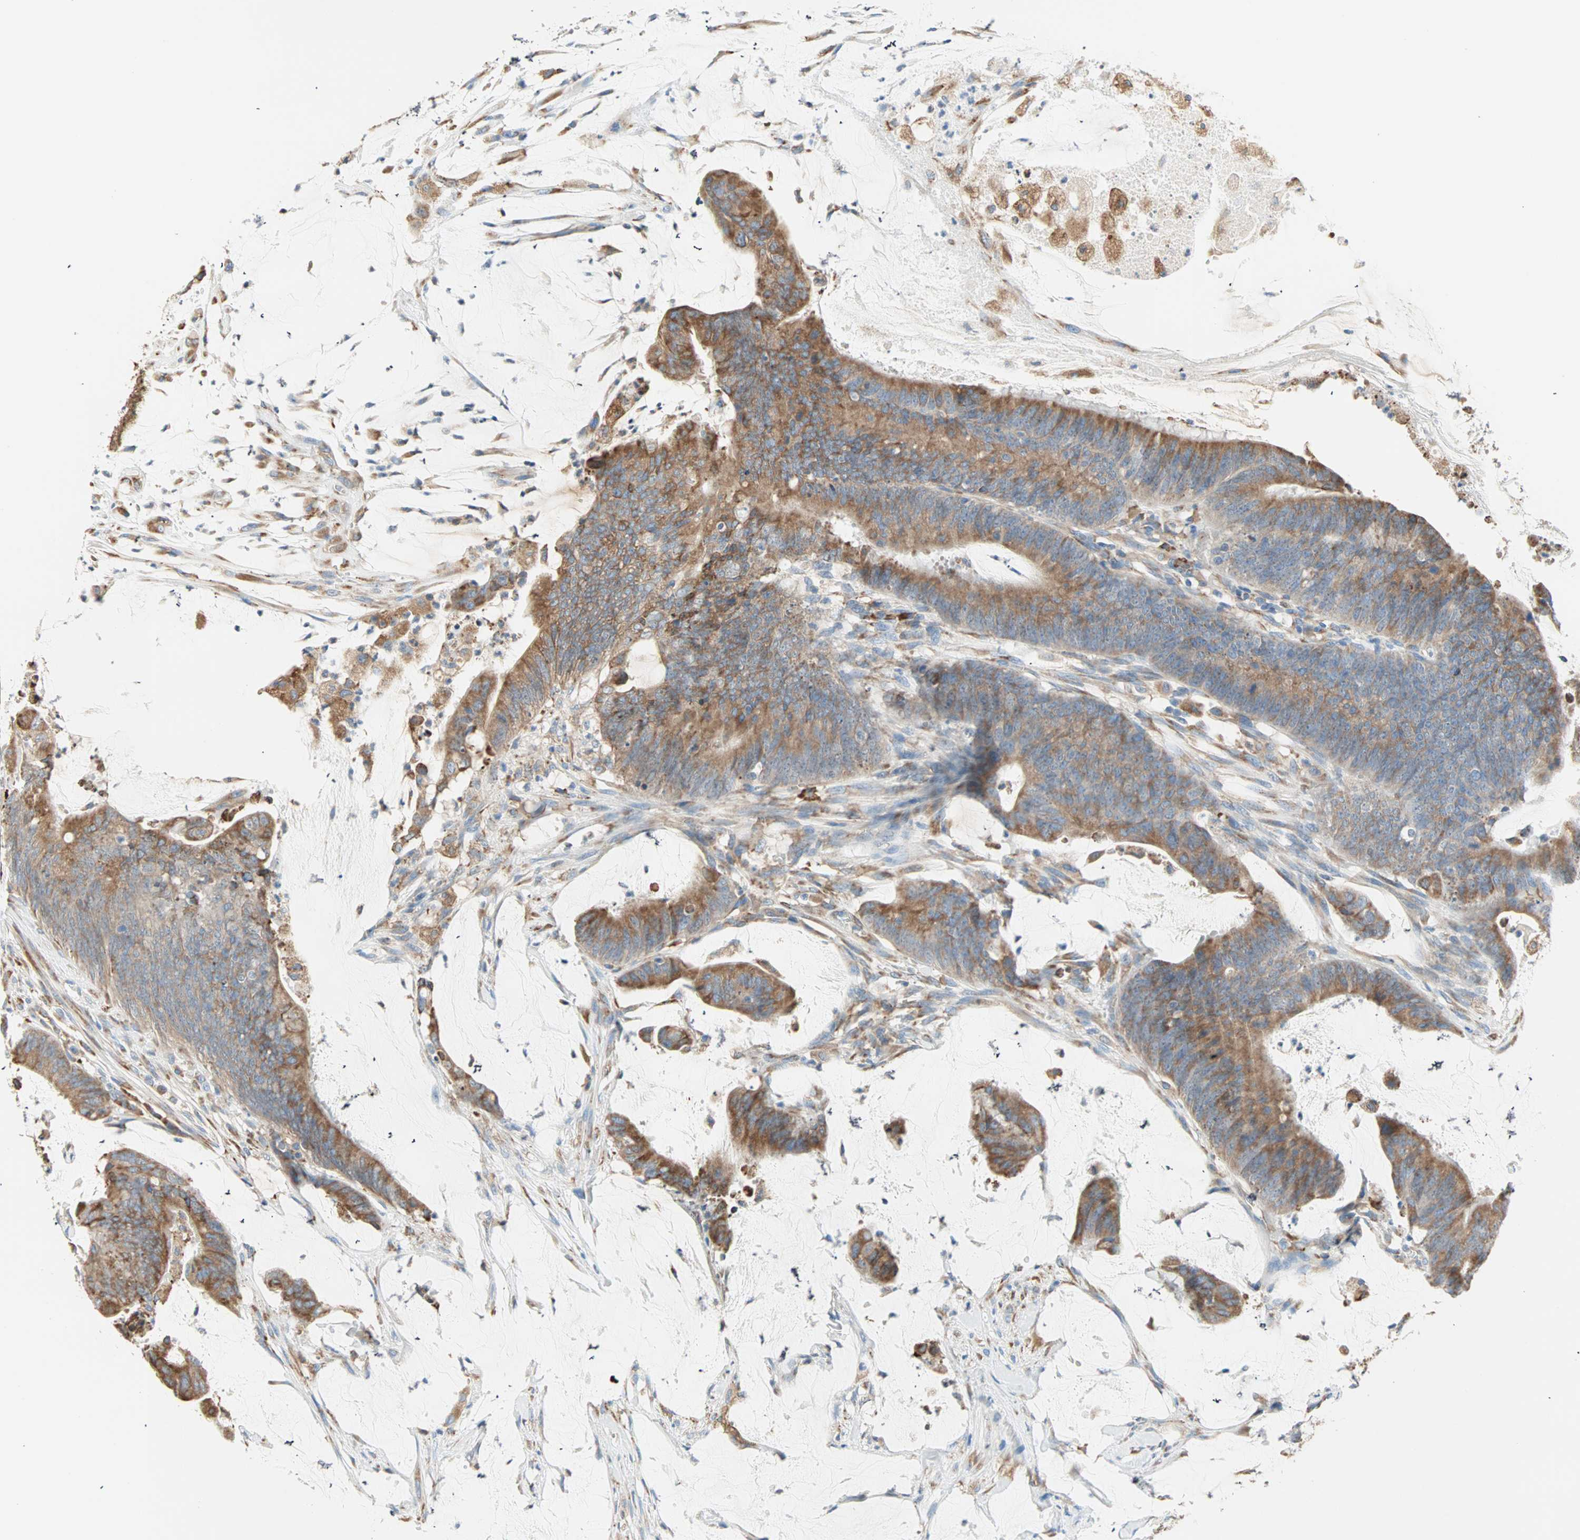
{"staining": {"intensity": "moderate", "quantity": ">75%", "location": "cytoplasmic/membranous"}, "tissue": "colorectal cancer", "cell_type": "Tumor cells", "image_type": "cancer", "snomed": [{"axis": "morphology", "description": "Adenocarcinoma, NOS"}, {"axis": "topography", "description": "Rectum"}], "caption": "DAB (3,3'-diaminobenzidine) immunohistochemical staining of human adenocarcinoma (colorectal) displays moderate cytoplasmic/membranous protein positivity in approximately >75% of tumor cells. The staining was performed using DAB to visualize the protein expression in brown, while the nuclei were stained in blue with hematoxylin (Magnification: 20x).", "gene": "PLCXD1", "patient": {"sex": "female", "age": 66}}